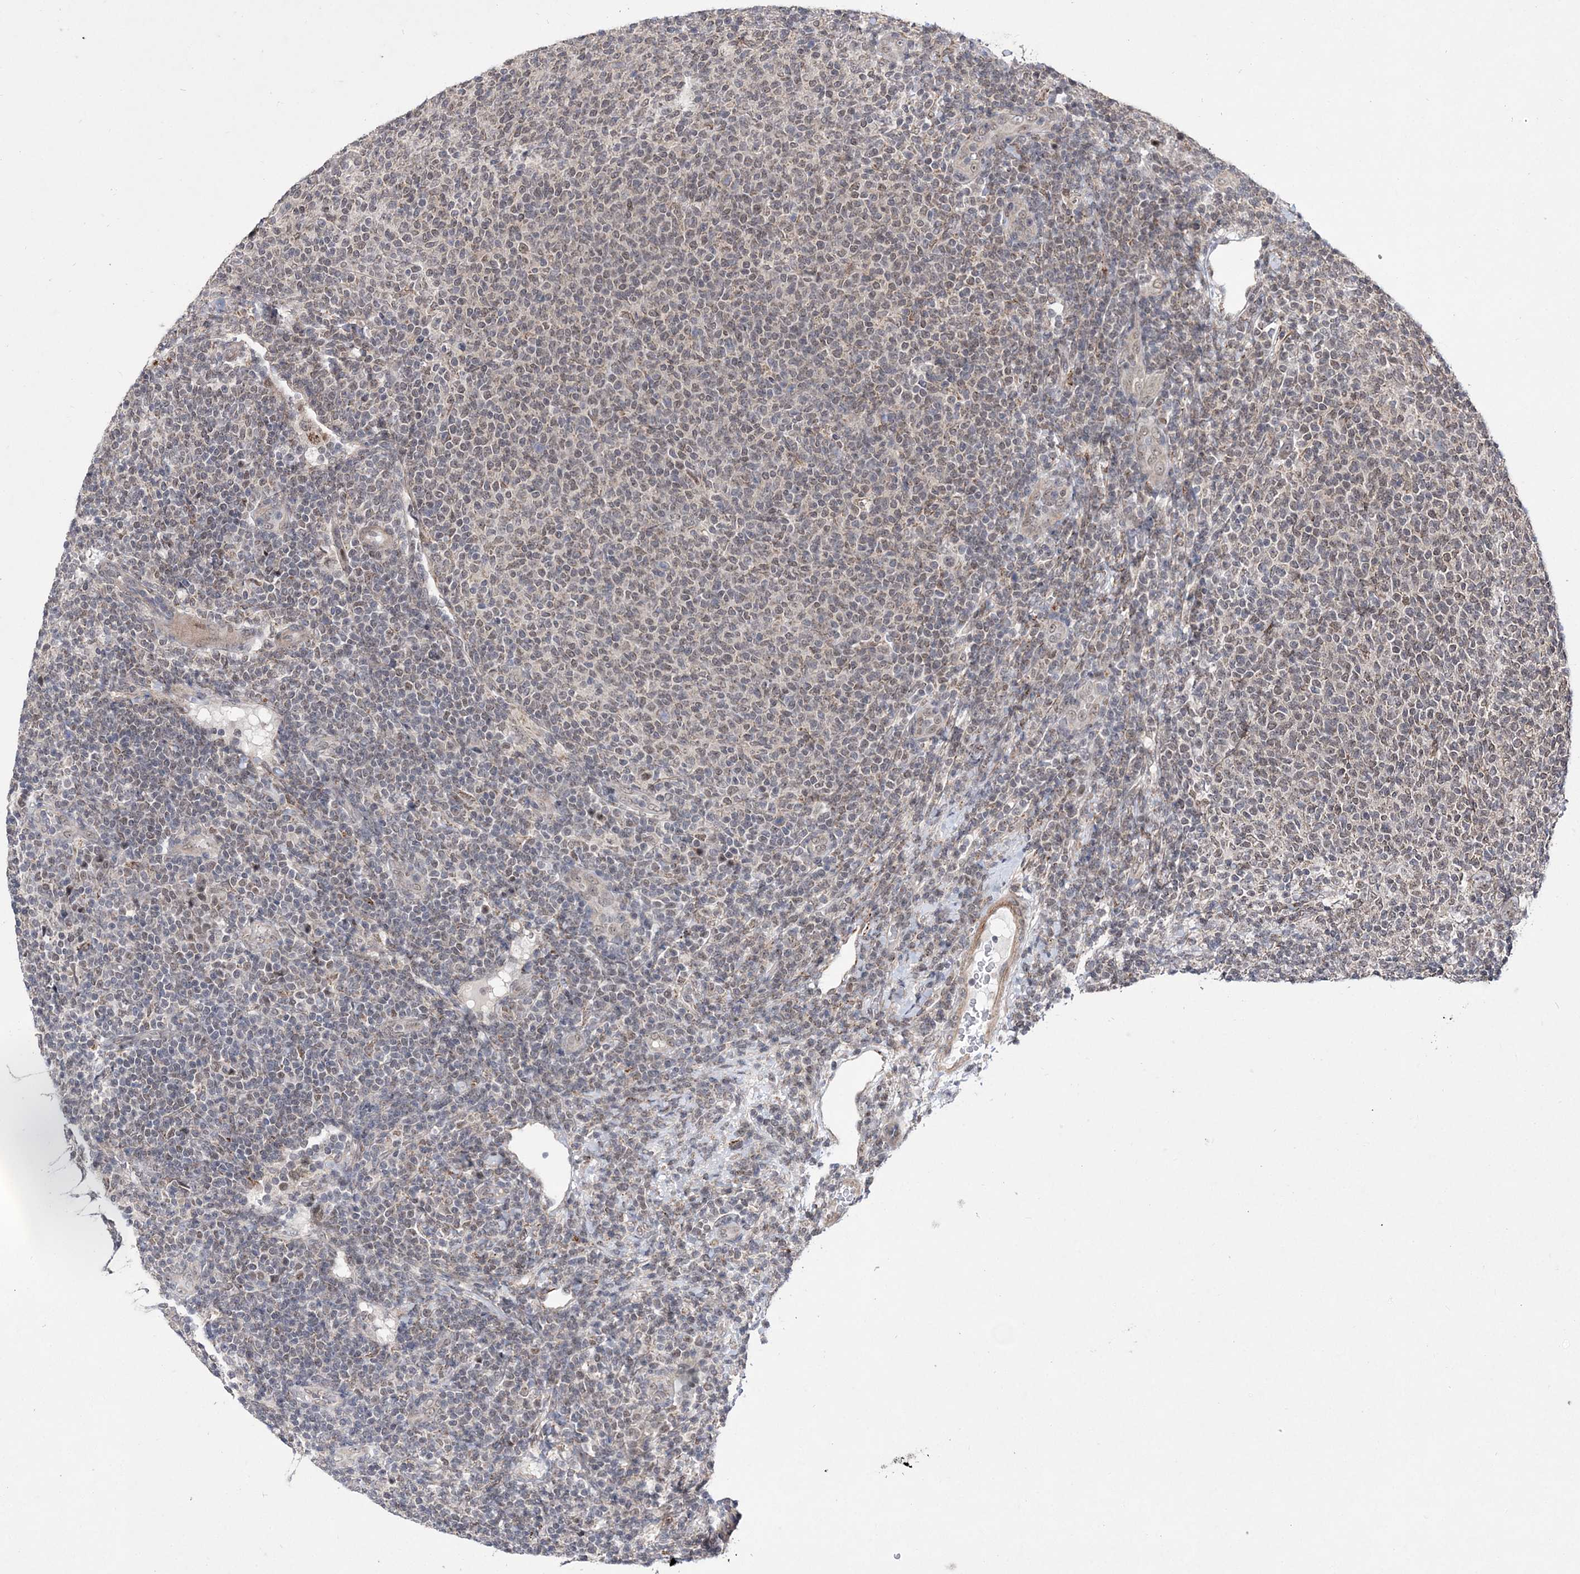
{"staining": {"intensity": "weak", "quantity": "25%-75%", "location": "nuclear"}, "tissue": "lymphoma", "cell_type": "Tumor cells", "image_type": "cancer", "snomed": [{"axis": "morphology", "description": "Malignant lymphoma, non-Hodgkin's type, Low grade"}, {"axis": "topography", "description": "Lymph node"}], "caption": "Protein positivity by IHC reveals weak nuclear staining in about 25%-75% of tumor cells in lymphoma.", "gene": "BOD1L1", "patient": {"sex": "male", "age": 66}}